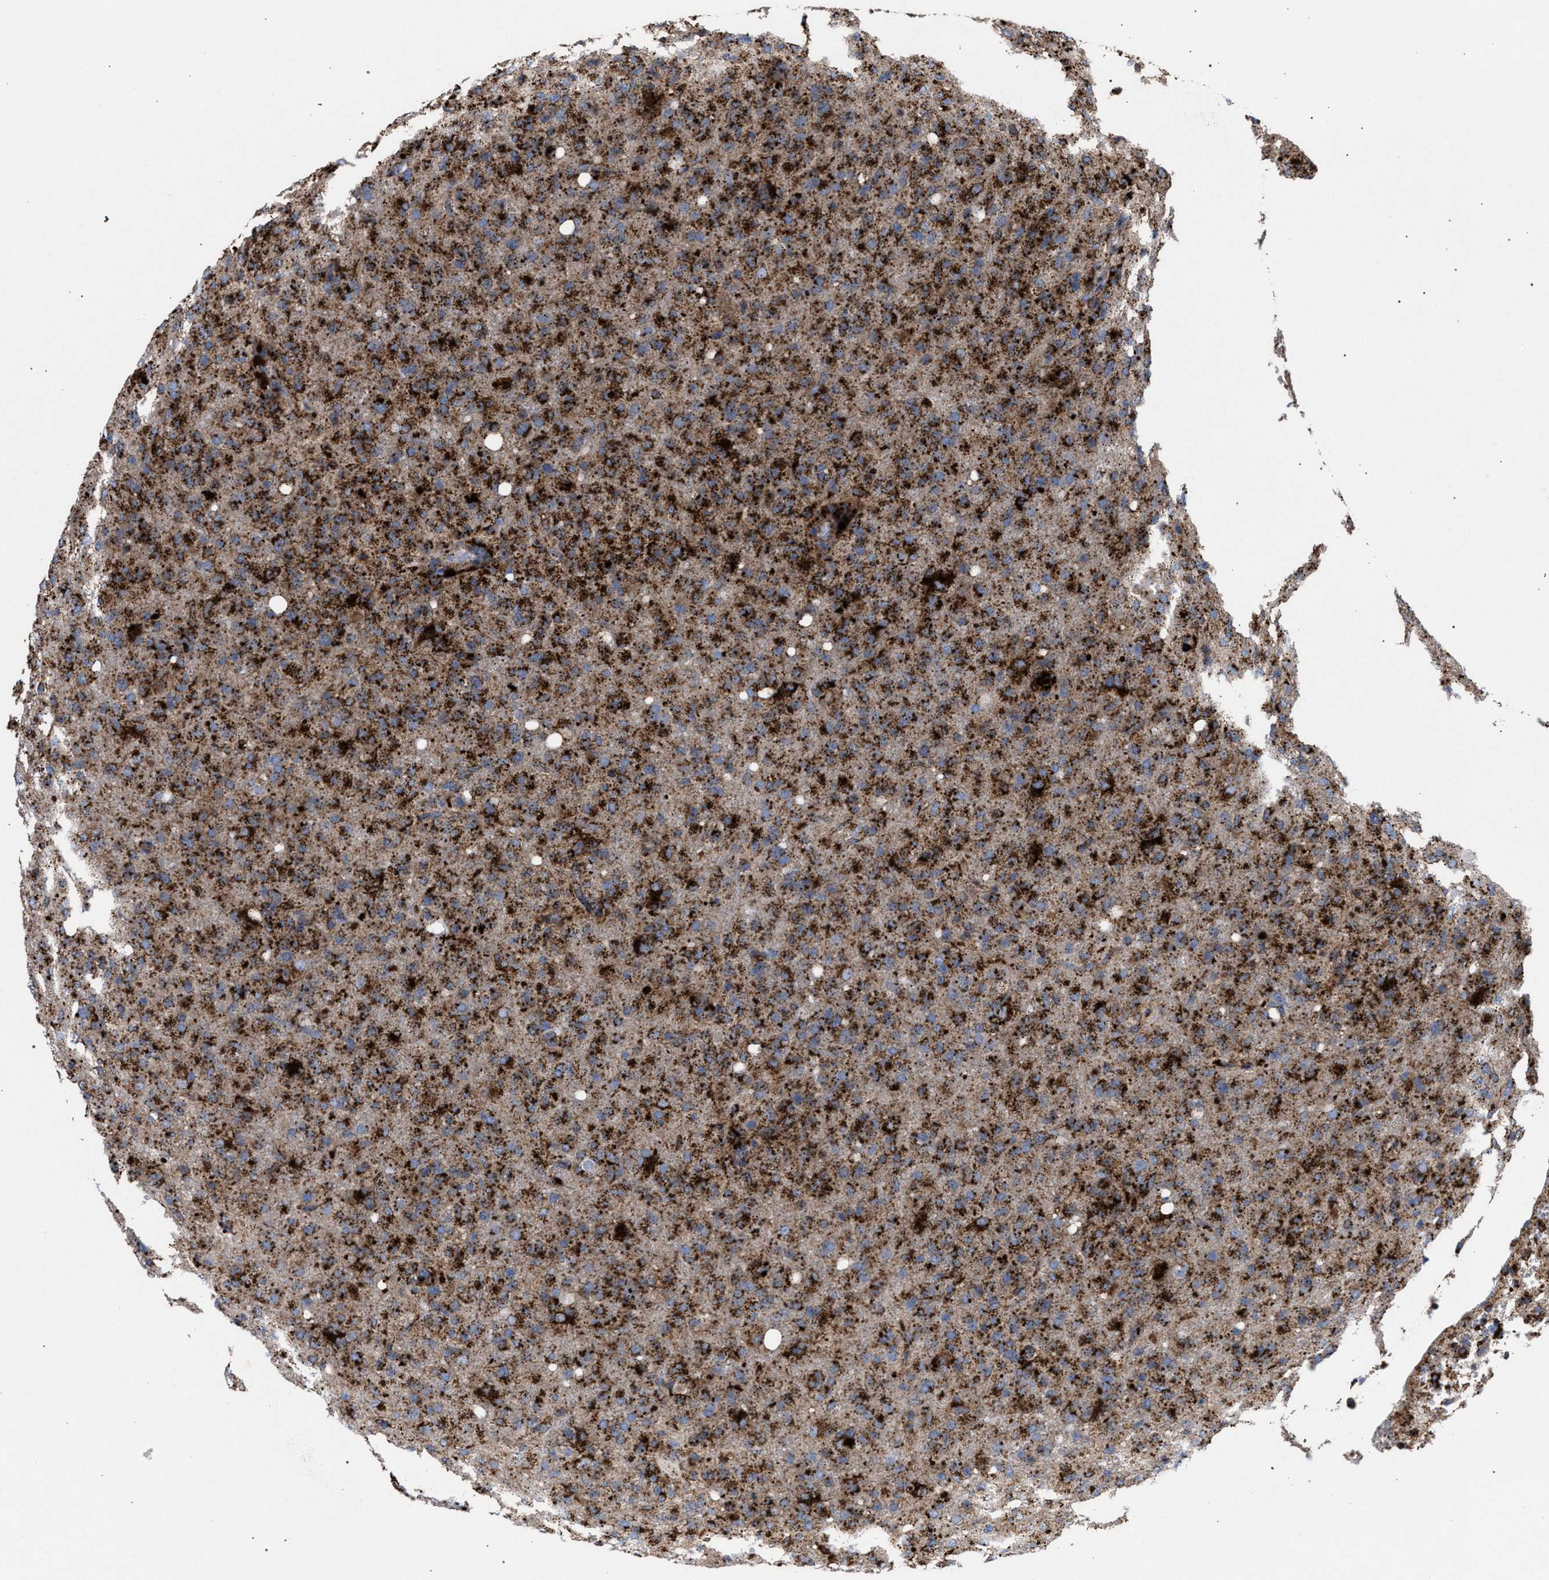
{"staining": {"intensity": "strong", "quantity": ">75%", "location": "cytoplasmic/membranous"}, "tissue": "glioma", "cell_type": "Tumor cells", "image_type": "cancer", "snomed": [{"axis": "morphology", "description": "Glioma, malignant, High grade"}, {"axis": "topography", "description": "Brain"}], "caption": "This is a photomicrograph of IHC staining of glioma, which shows strong expression in the cytoplasmic/membranous of tumor cells.", "gene": "PPT1", "patient": {"sex": "female", "age": 57}}